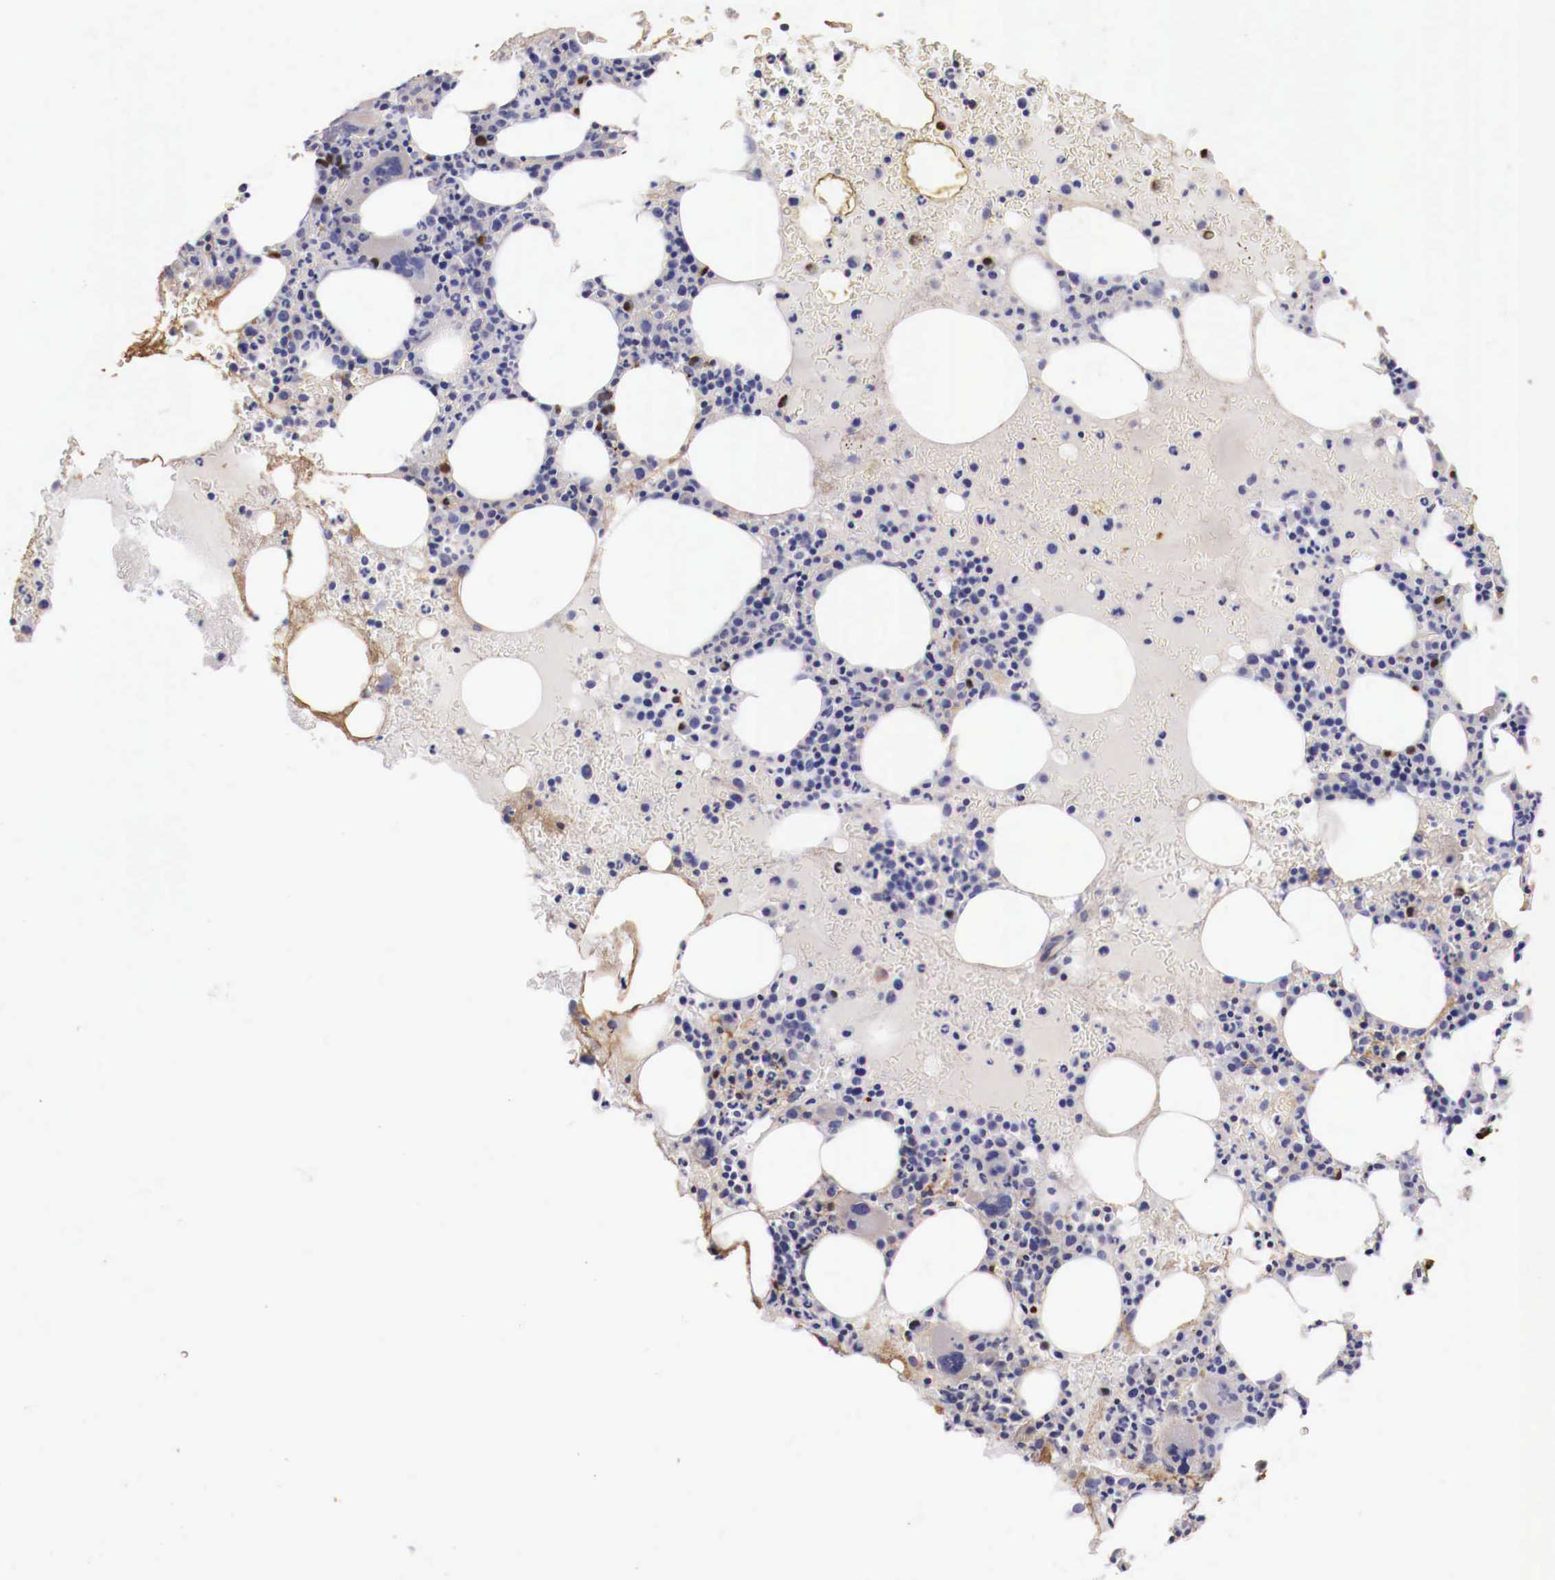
{"staining": {"intensity": "strong", "quantity": "<25%", "location": "cytoplasmic/membranous"}, "tissue": "bone marrow", "cell_type": "Hematopoietic cells", "image_type": "normal", "snomed": [{"axis": "morphology", "description": "Normal tissue, NOS"}, {"axis": "topography", "description": "Bone marrow"}], "caption": "The micrograph displays immunohistochemical staining of normal bone marrow. There is strong cytoplasmic/membranous expression is seen in approximately <25% of hematopoietic cells.", "gene": "PITPNA", "patient": {"sex": "female", "age": 88}}